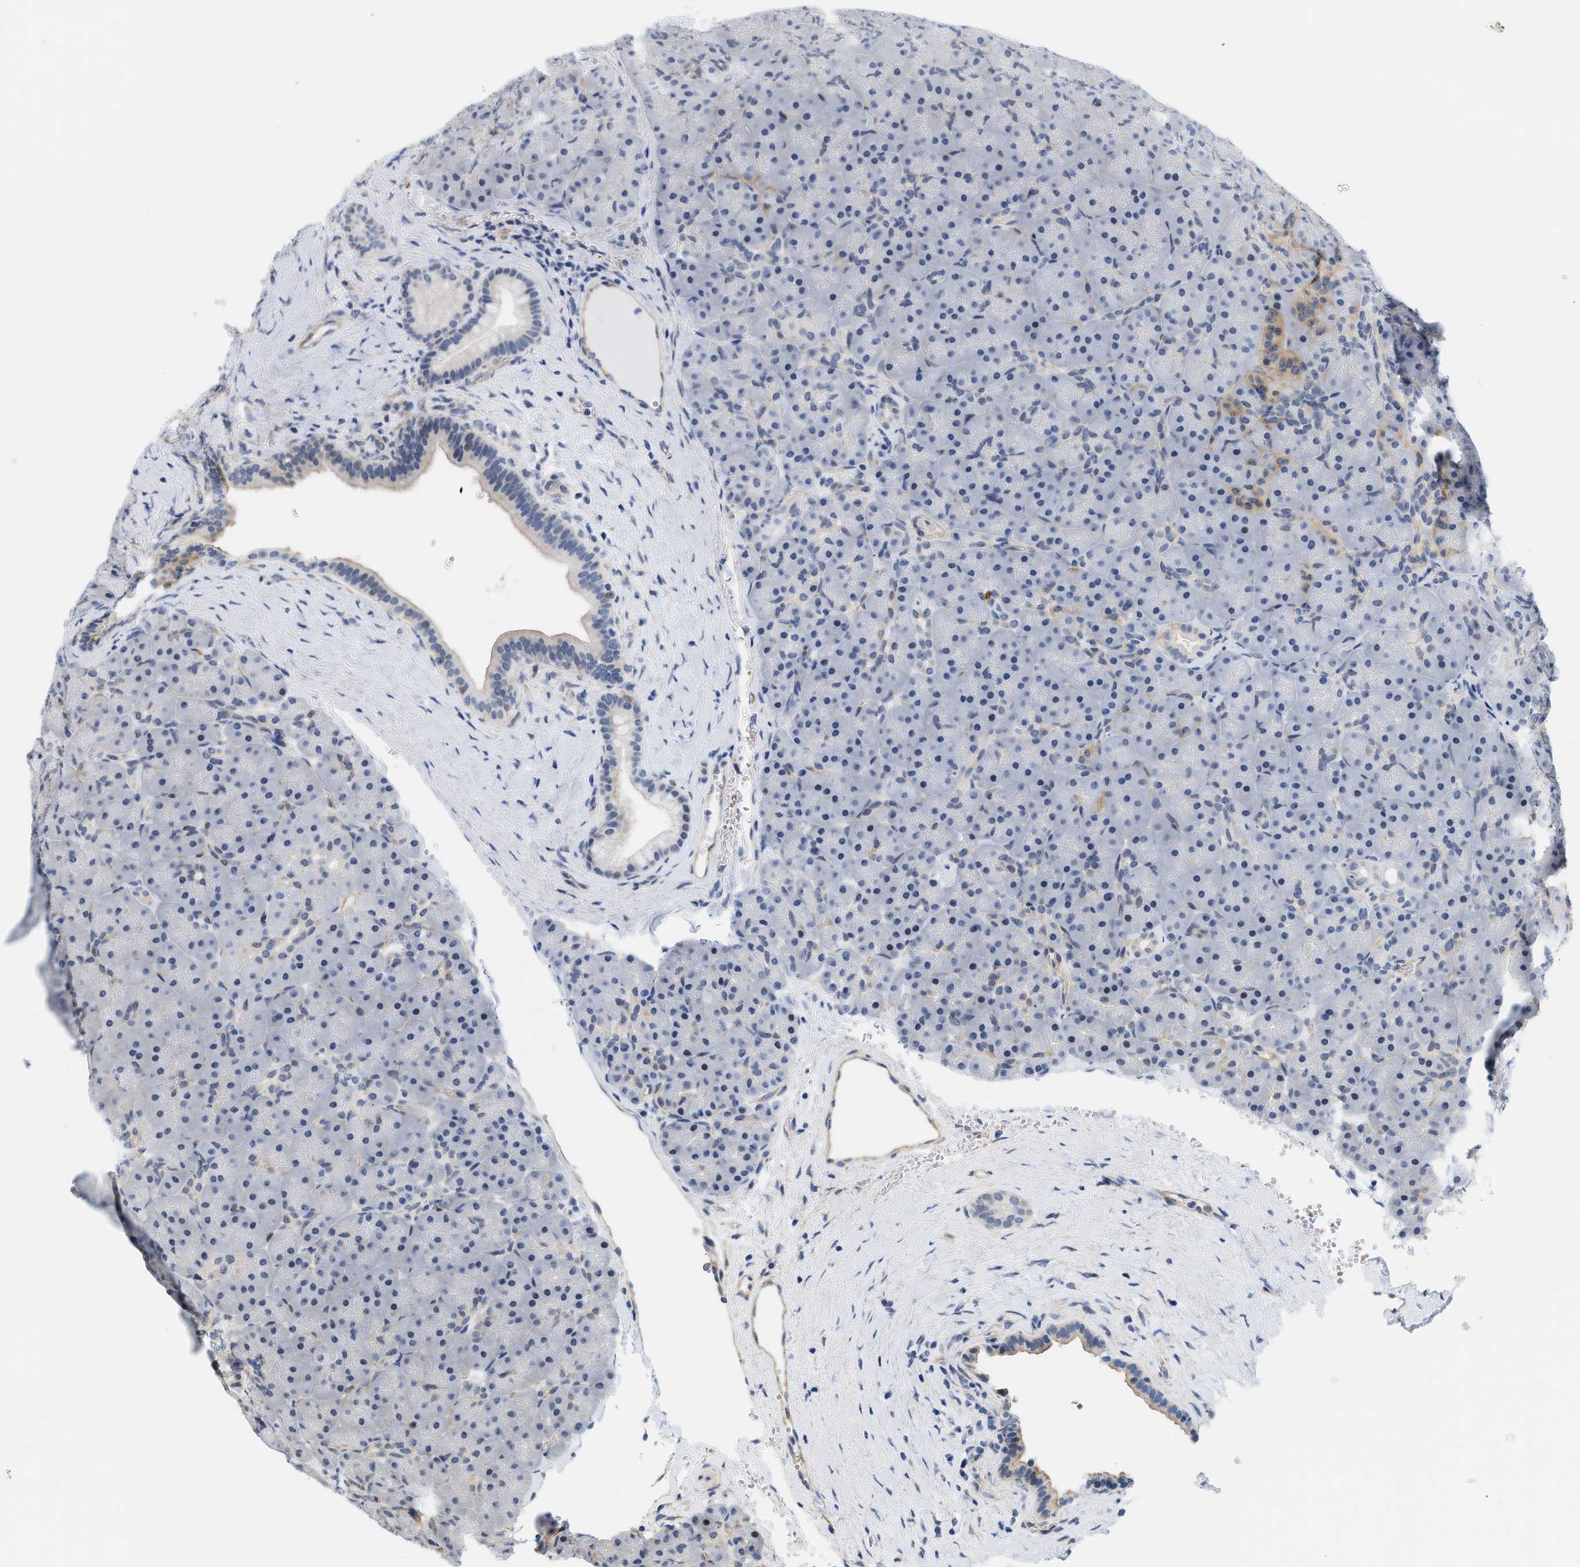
{"staining": {"intensity": "negative", "quantity": "none", "location": "none"}, "tissue": "pancreas", "cell_type": "Exocrine glandular cells", "image_type": "normal", "snomed": [{"axis": "morphology", "description": "Normal tissue, NOS"}, {"axis": "topography", "description": "Pancreas"}], "caption": "Immunohistochemistry of benign pancreas reveals no expression in exocrine glandular cells. (Stains: DAB IHC with hematoxylin counter stain, Microscopy: brightfield microscopy at high magnification).", "gene": "GPRASP2", "patient": {"sex": "male", "age": 66}}